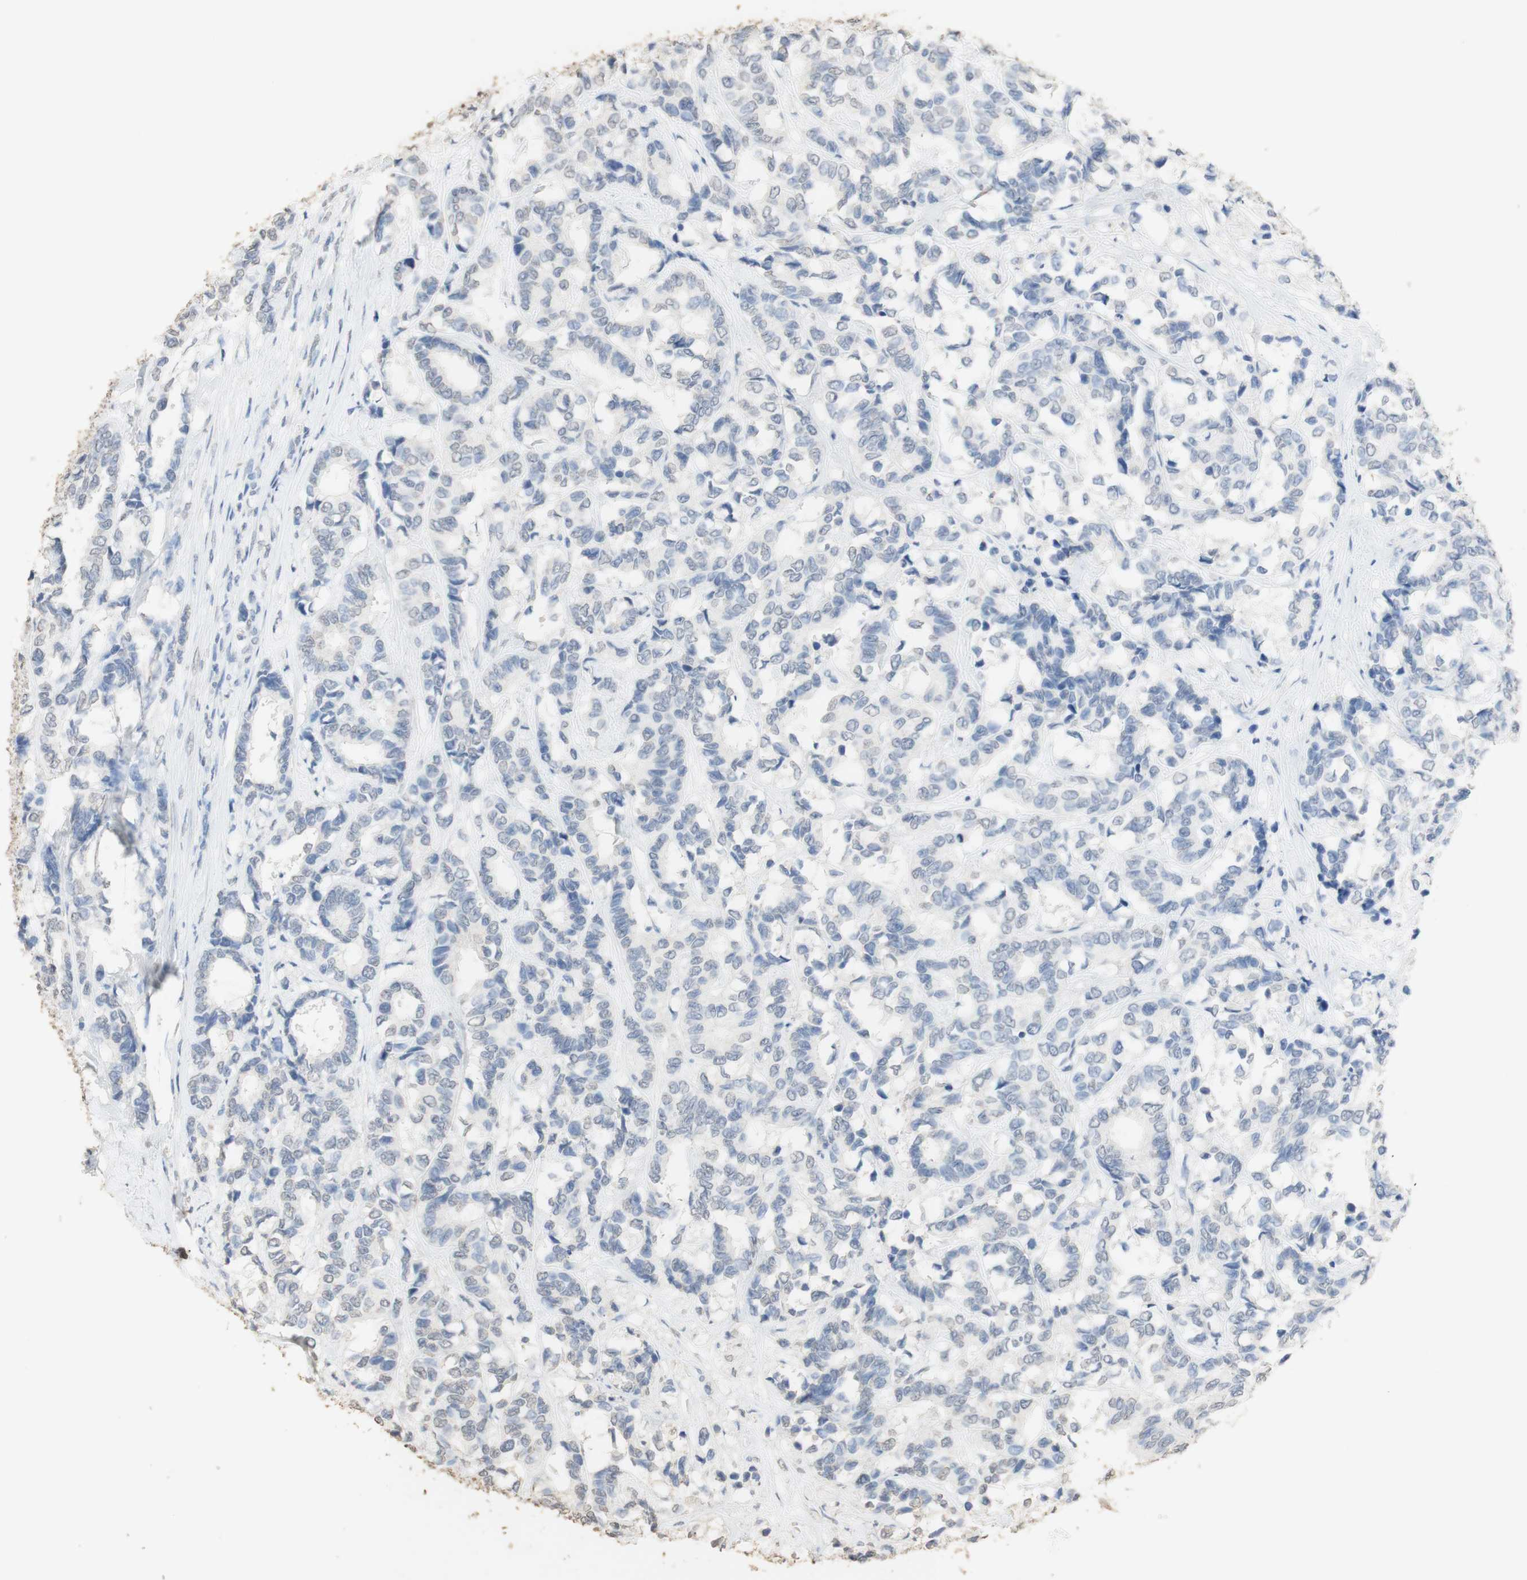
{"staining": {"intensity": "negative", "quantity": "none", "location": "none"}, "tissue": "breast cancer", "cell_type": "Tumor cells", "image_type": "cancer", "snomed": [{"axis": "morphology", "description": "Duct carcinoma"}, {"axis": "topography", "description": "Breast"}], "caption": "There is no significant positivity in tumor cells of breast cancer.", "gene": "L1CAM", "patient": {"sex": "female", "age": 87}}